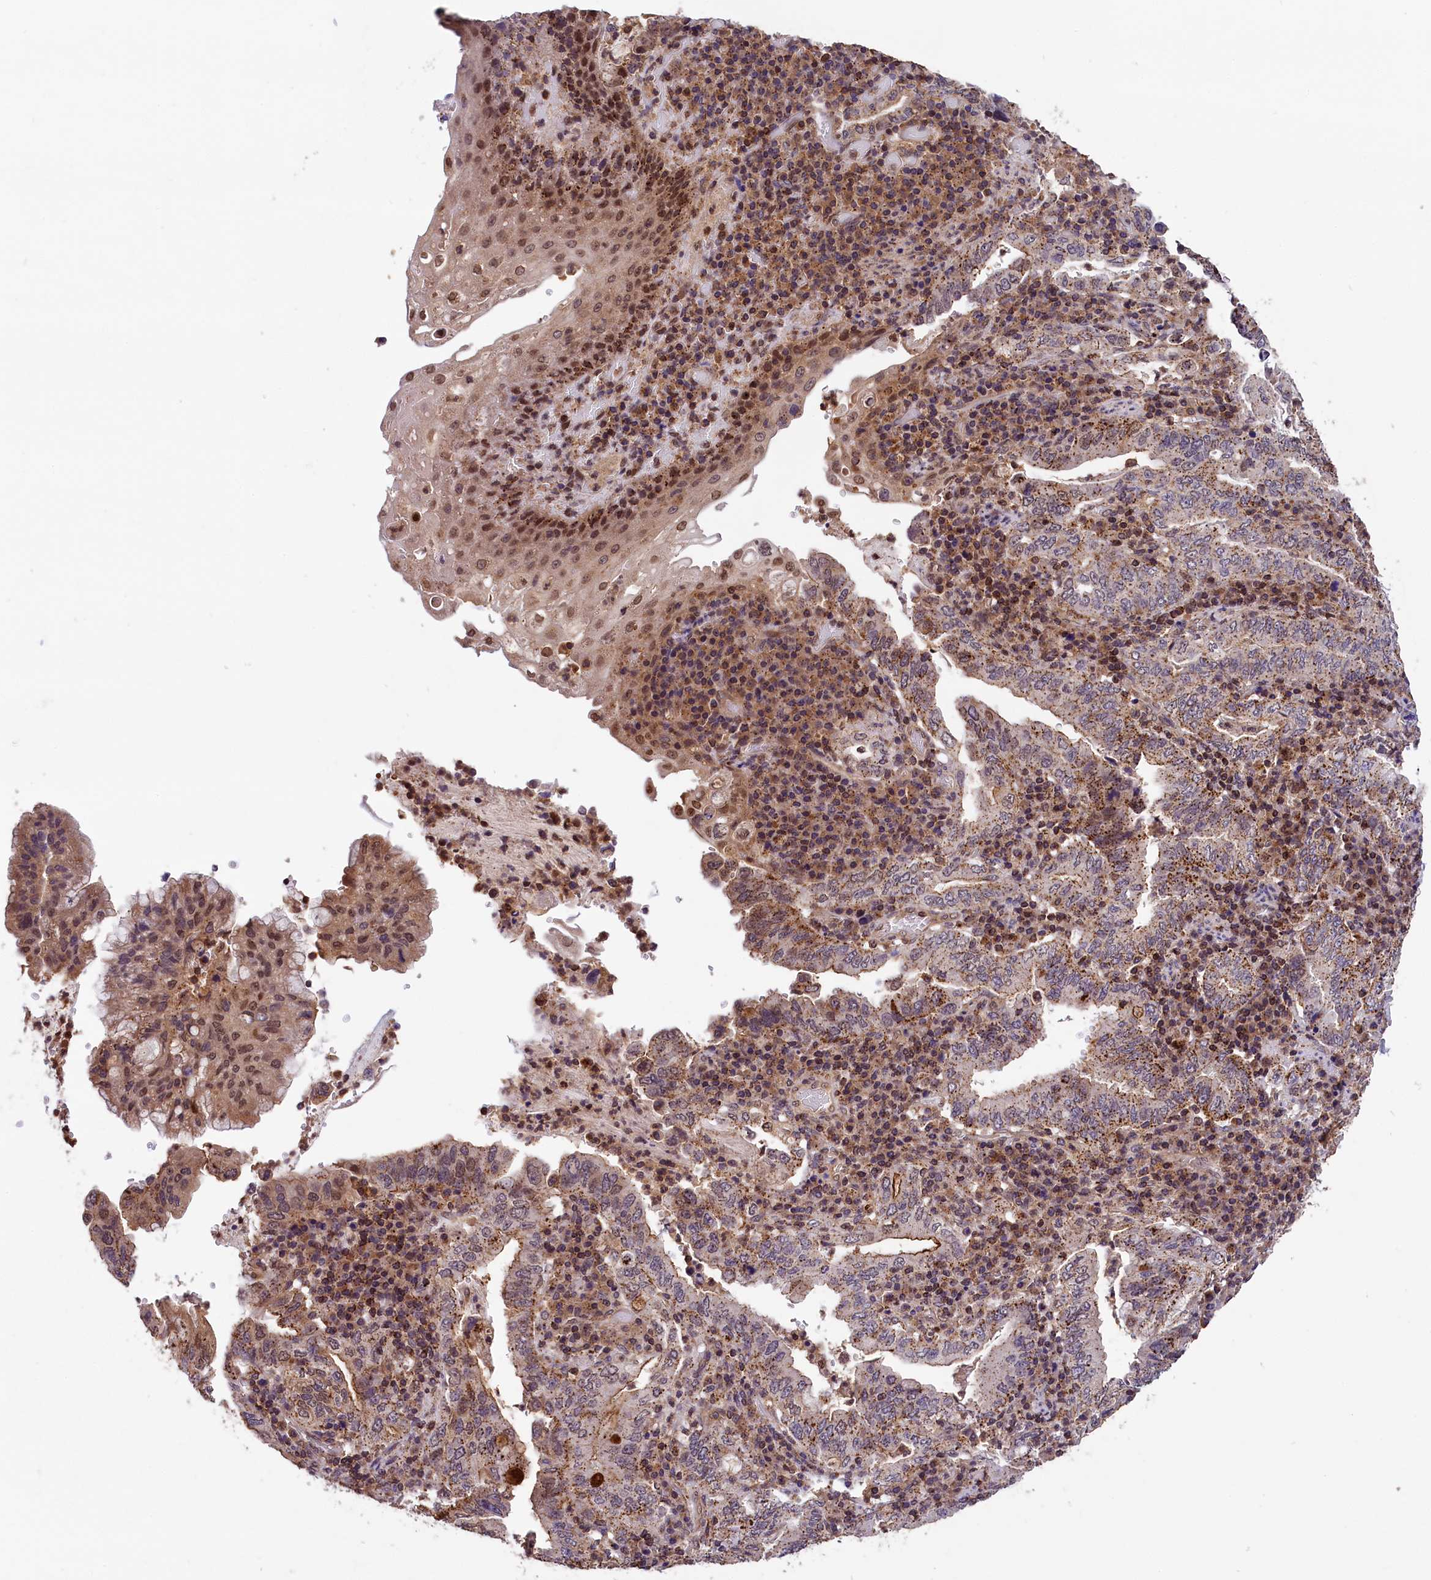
{"staining": {"intensity": "moderate", "quantity": ">75%", "location": "cytoplasmic/membranous"}, "tissue": "stomach cancer", "cell_type": "Tumor cells", "image_type": "cancer", "snomed": [{"axis": "morphology", "description": "Normal tissue, NOS"}, {"axis": "morphology", "description": "Adenocarcinoma, NOS"}, {"axis": "topography", "description": "Esophagus"}, {"axis": "topography", "description": "Stomach, upper"}, {"axis": "topography", "description": "Peripheral nerve tissue"}], "caption": "Immunohistochemical staining of stomach cancer shows medium levels of moderate cytoplasmic/membranous protein positivity in about >75% of tumor cells. (Stains: DAB (3,3'-diaminobenzidine) in brown, nuclei in blue, Microscopy: brightfield microscopy at high magnification).", "gene": "IST1", "patient": {"sex": "male", "age": 62}}